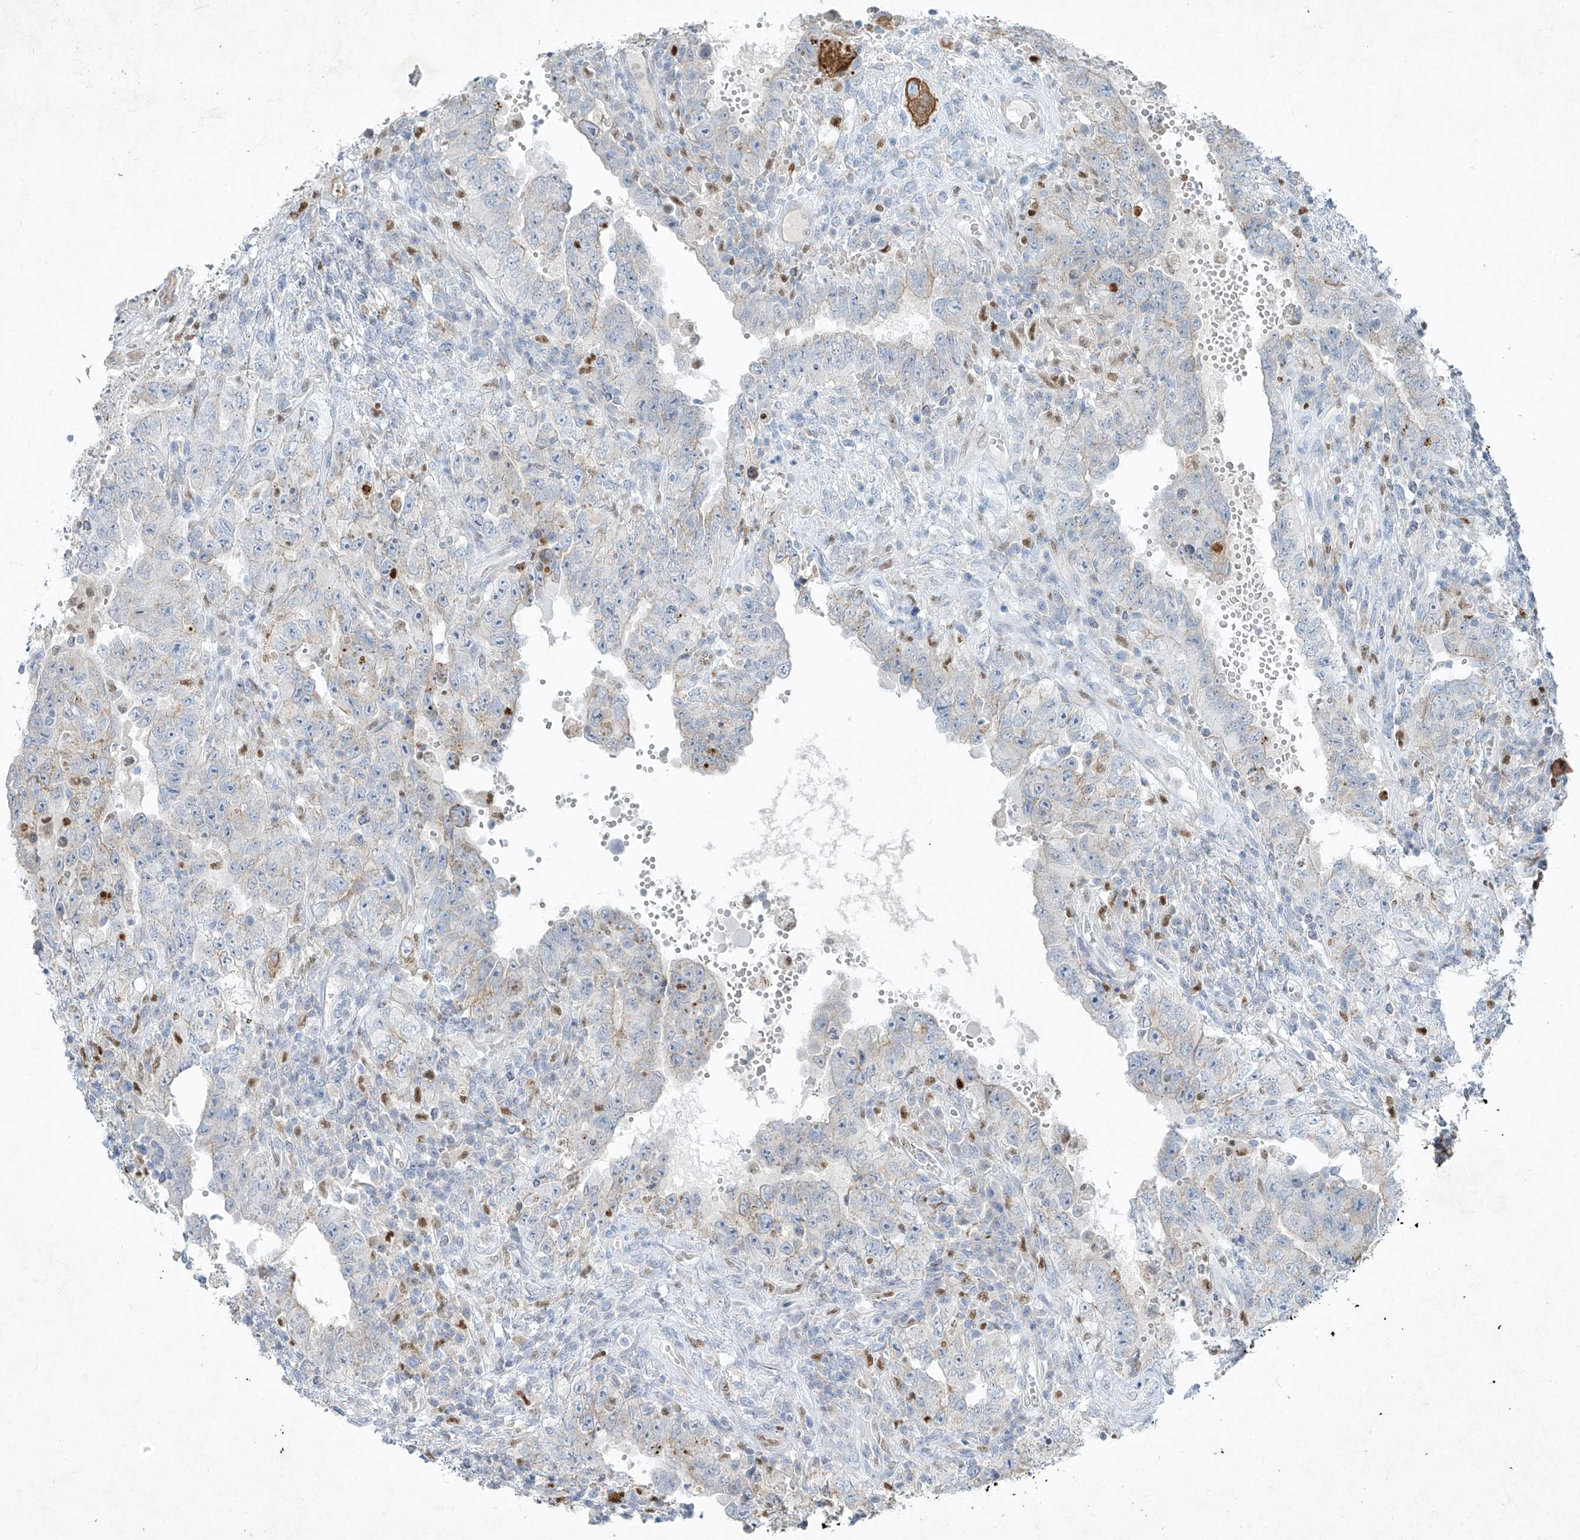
{"staining": {"intensity": "weak", "quantity": "<25%", "location": "cytoplasmic/membranous"}, "tissue": "testis cancer", "cell_type": "Tumor cells", "image_type": "cancer", "snomed": [{"axis": "morphology", "description": "Carcinoma, Embryonal, NOS"}, {"axis": "topography", "description": "Testis"}], "caption": "Immunohistochemistry of human embryonal carcinoma (testis) exhibits no expression in tumor cells. (IHC, brightfield microscopy, high magnification).", "gene": "TUBE1", "patient": {"sex": "male", "age": 26}}